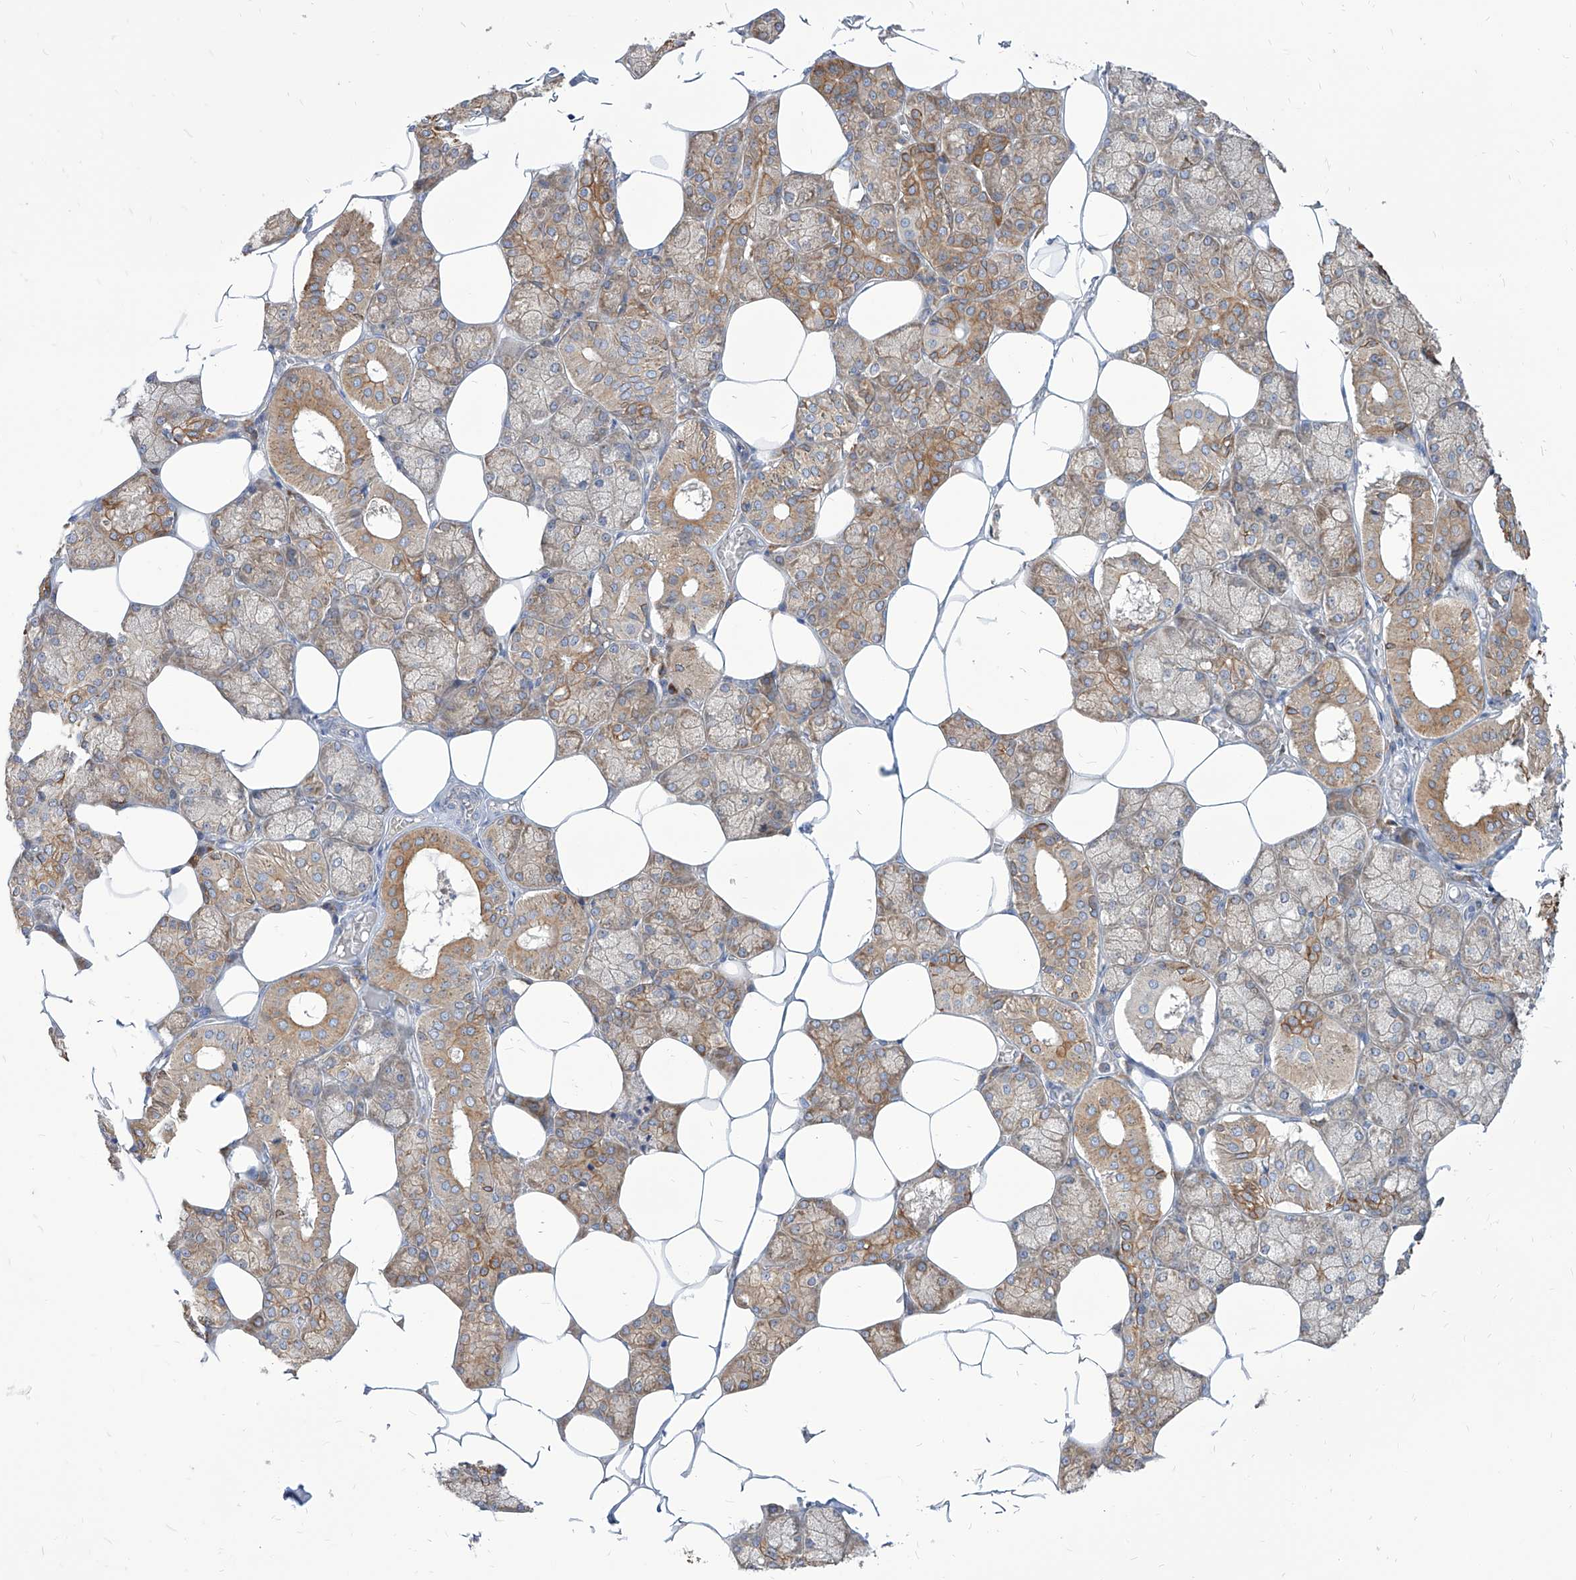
{"staining": {"intensity": "moderate", "quantity": ">75%", "location": "cytoplasmic/membranous"}, "tissue": "salivary gland", "cell_type": "Glandular cells", "image_type": "normal", "snomed": [{"axis": "morphology", "description": "Normal tissue, NOS"}, {"axis": "topography", "description": "Salivary gland"}], "caption": "Human salivary gland stained for a protein (brown) displays moderate cytoplasmic/membranous positive positivity in about >75% of glandular cells.", "gene": "FAM83B", "patient": {"sex": "male", "age": 62}}